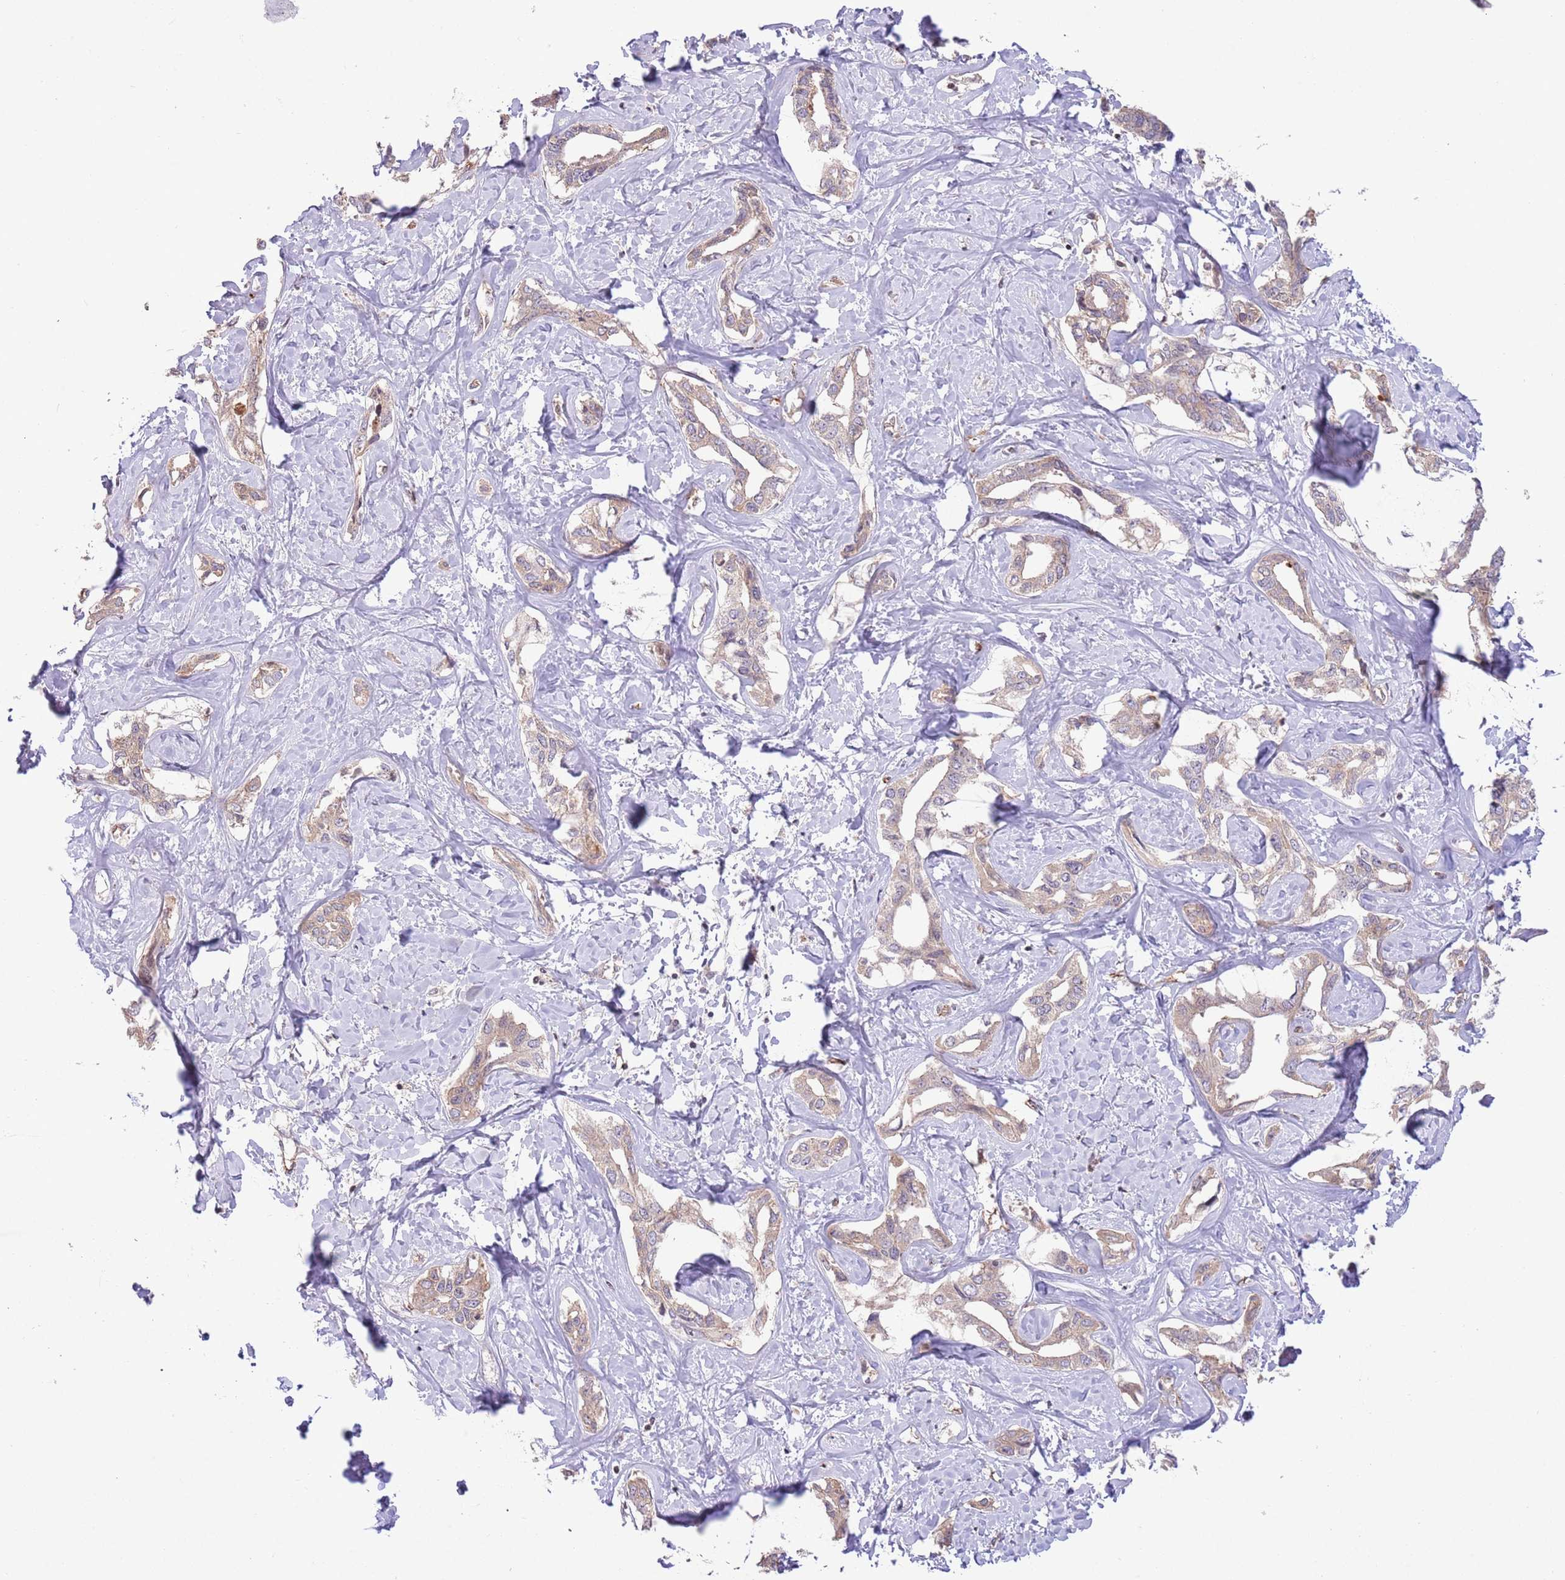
{"staining": {"intensity": "weak", "quantity": "25%-75%", "location": "cytoplasmic/membranous"}, "tissue": "liver cancer", "cell_type": "Tumor cells", "image_type": "cancer", "snomed": [{"axis": "morphology", "description": "Cholangiocarcinoma"}, {"axis": "topography", "description": "Liver"}], "caption": "A low amount of weak cytoplasmic/membranous staining is identified in about 25%-75% of tumor cells in liver cancer tissue. (DAB IHC, brown staining for protein, blue staining for nuclei).", "gene": "DPP10", "patient": {"sex": "male", "age": 59}}